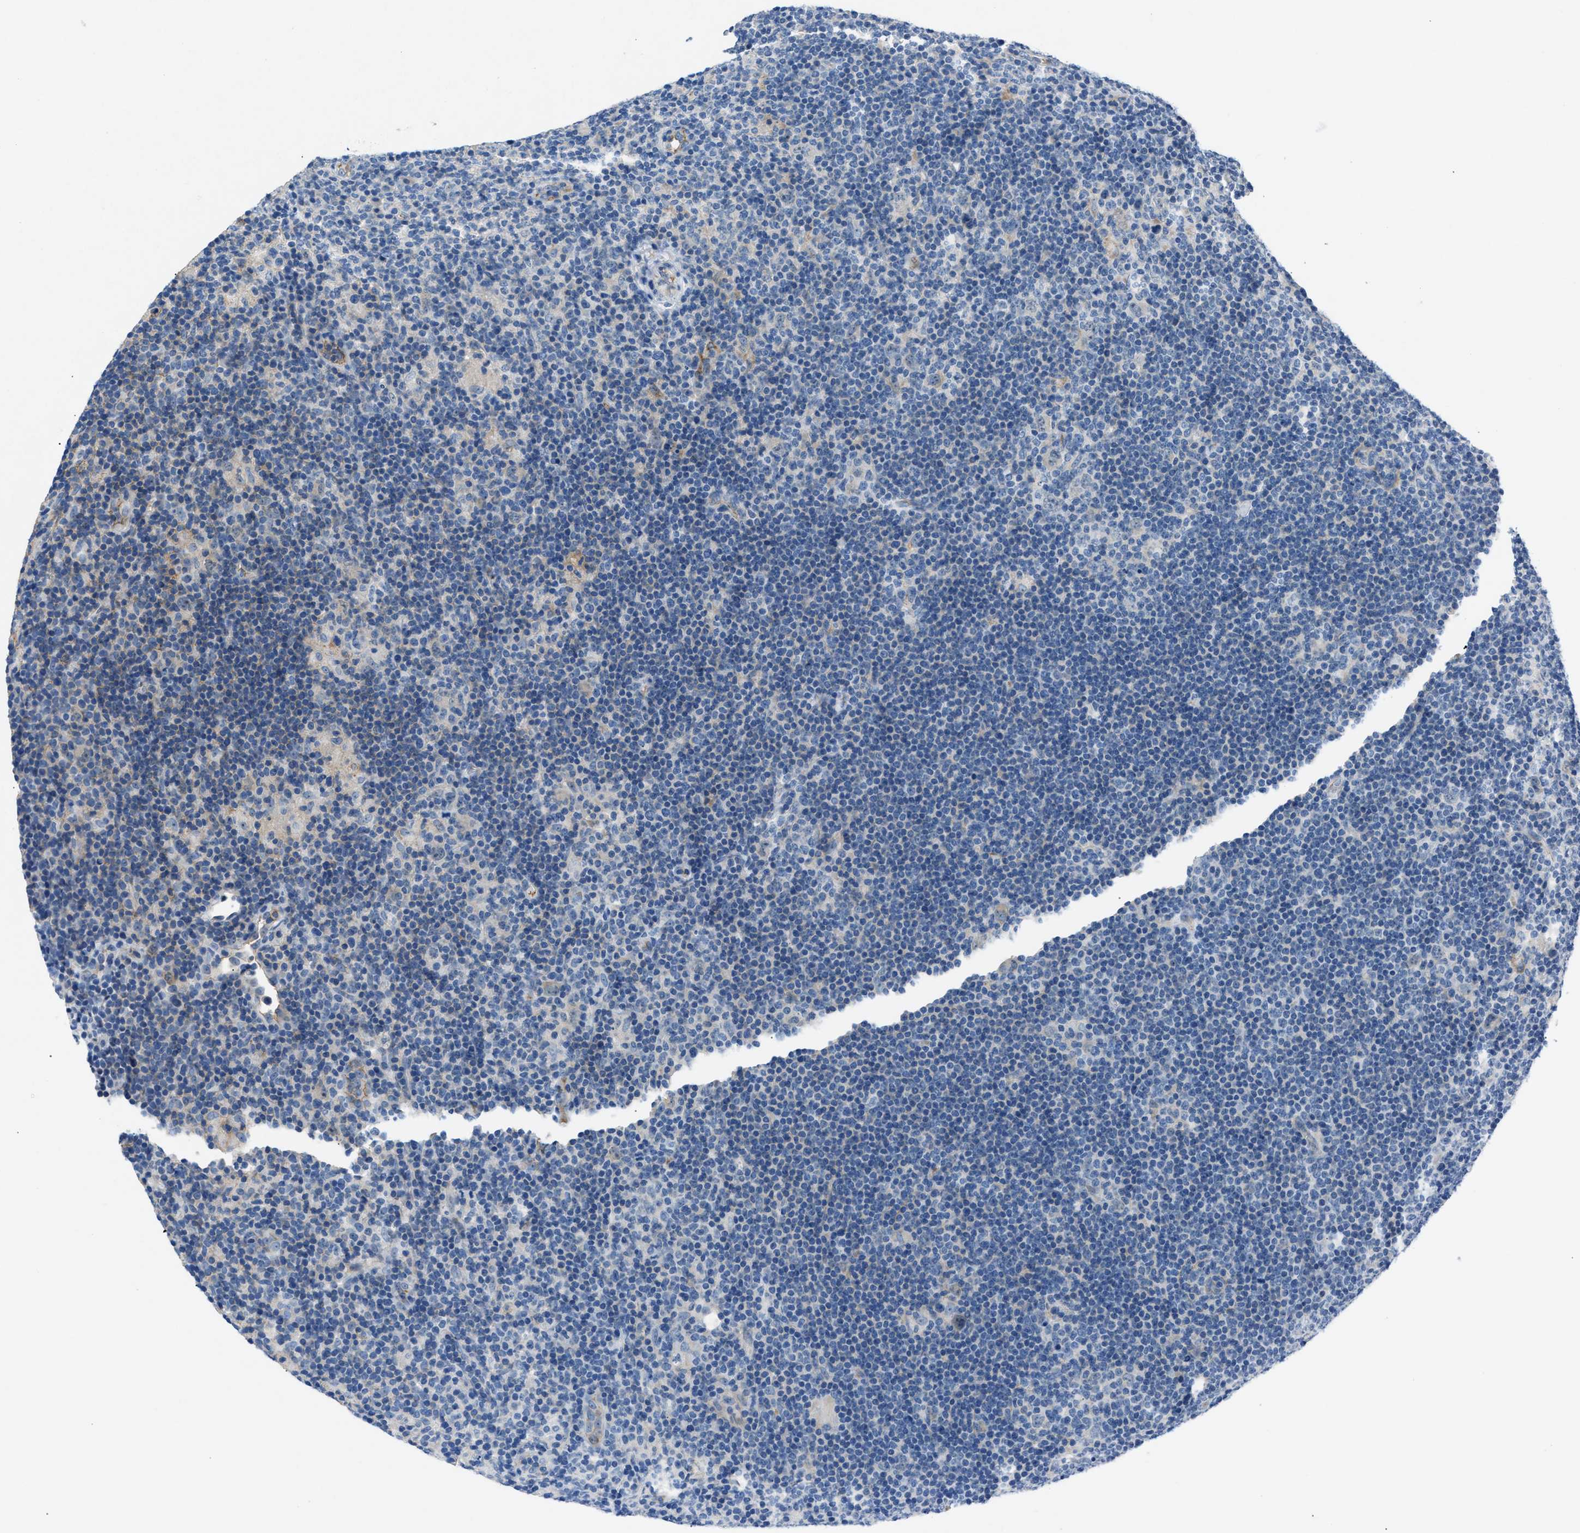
{"staining": {"intensity": "negative", "quantity": "none", "location": "none"}, "tissue": "lymphoma", "cell_type": "Tumor cells", "image_type": "cancer", "snomed": [{"axis": "morphology", "description": "Hodgkin's disease, NOS"}, {"axis": "topography", "description": "Lymph node"}], "caption": "Lymphoma was stained to show a protein in brown. There is no significant expression in tumor cells.", "gene": "DNAAF5", "patient": {"sex": "female", "age": 57}}